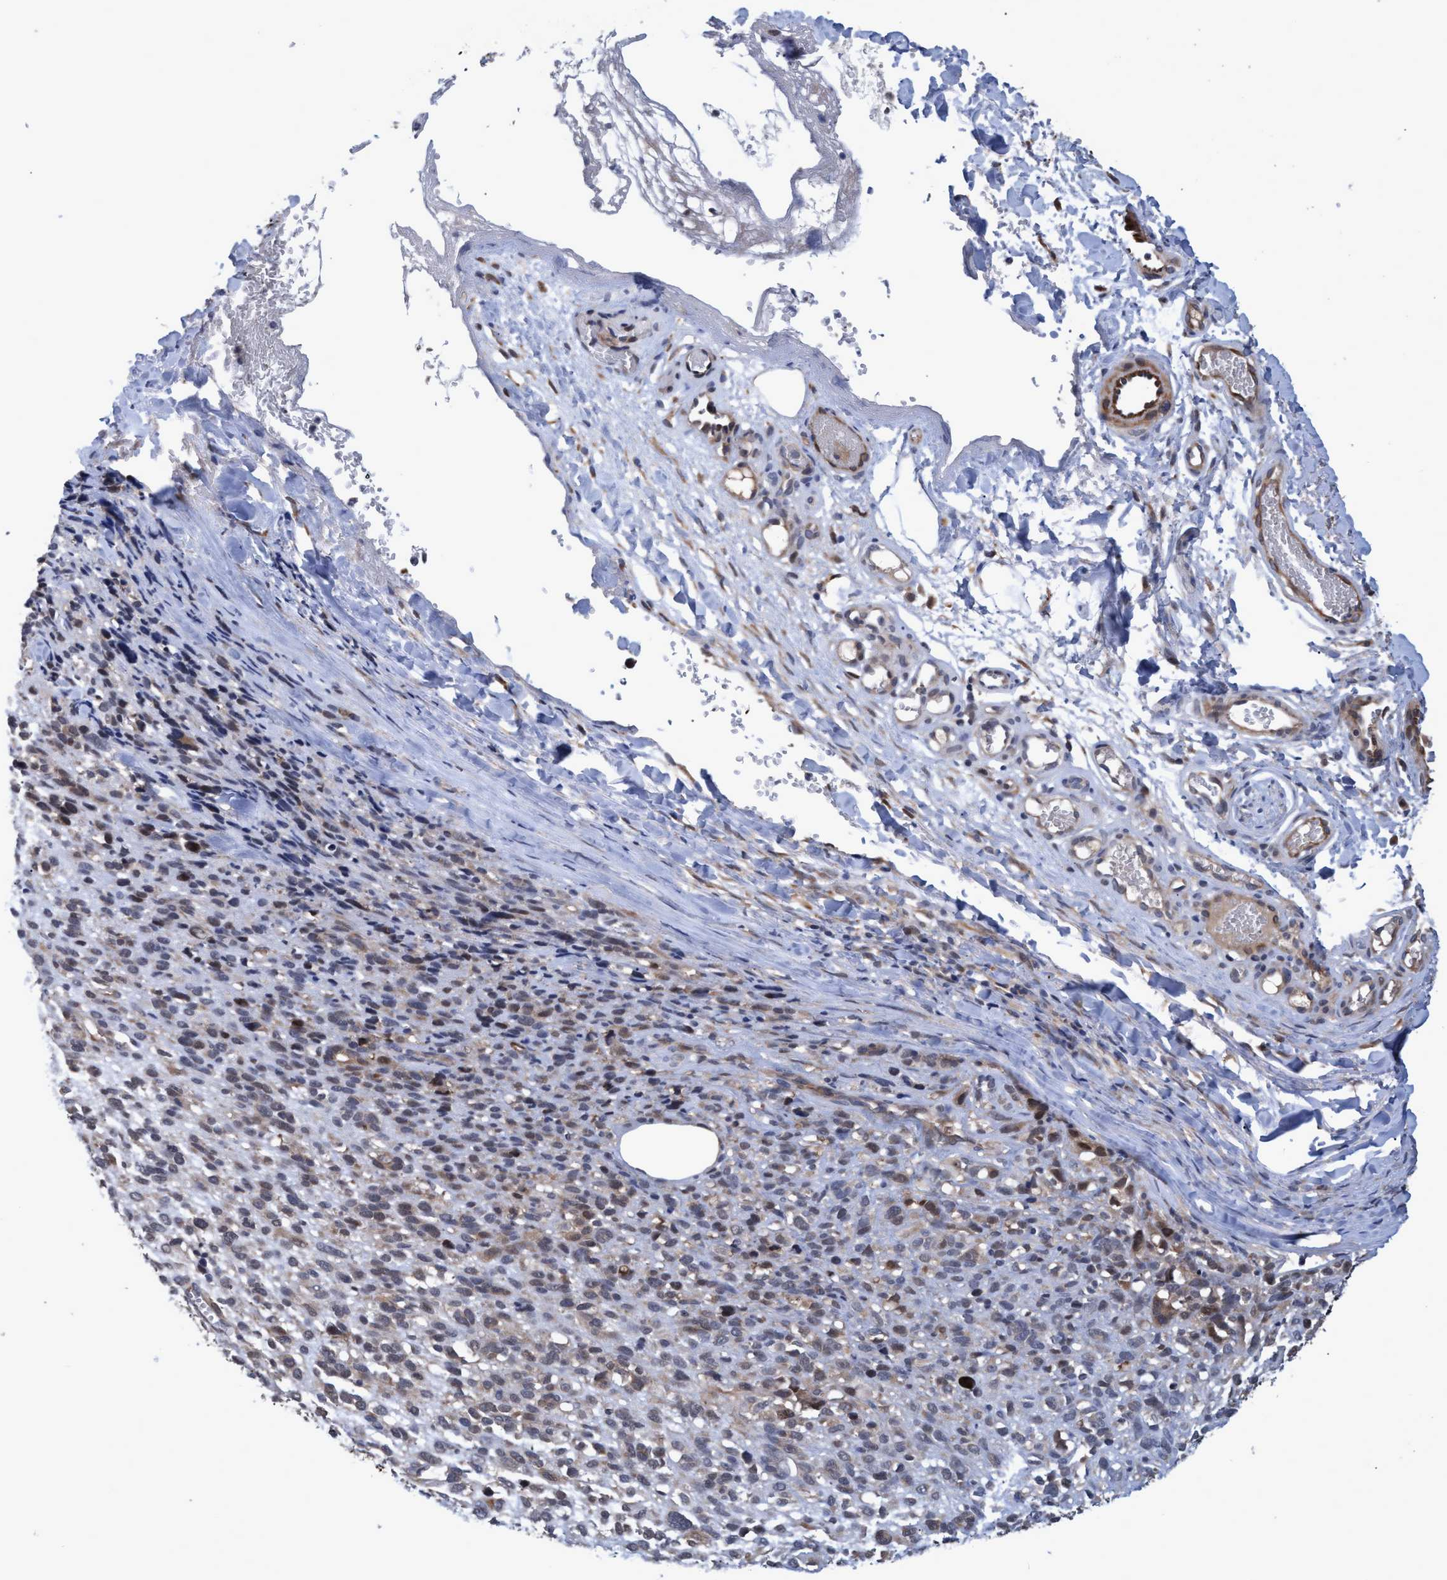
{"staining": {"intensity": "weak", "quantity": "25%-75%", "location": "cytoplasmic/membranous,nuclear"}, "tissue": "melanoma", "cell_type": "Tumor cells", "image_type": "cancer", "snomed": [{"axis": "morphology", "description": "Malignant melanoma, NOS"}, {"axis": "topography", "description": "Skin"}], "caption": "Malignant melanoma stained with IHC shows weak cytoplasmic/membranous and nuclear positivity in about 25%-75% of tumor cells.", "gene": "PSMB6", "patient": {"sex": "female", "age": 55}}